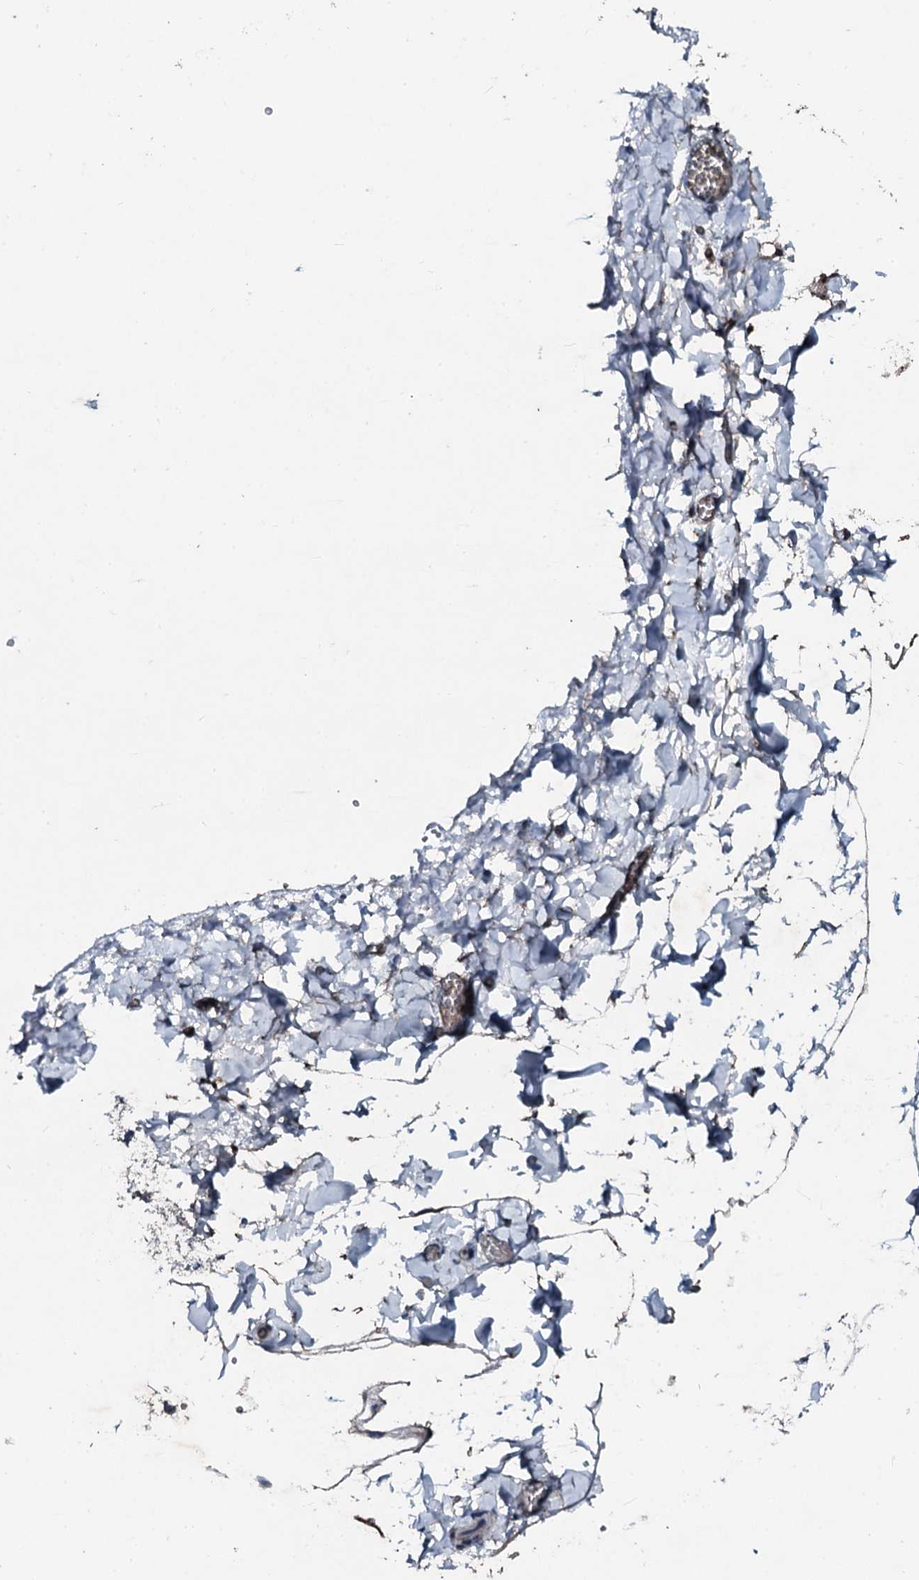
{"staining": {"intensity": "moderate", "quantity": "<25%", "location": "cytoplasmic/membranous"}, "tissue": "adipose tissue", "cell_type": "Adipocytes", "image_type": "normal", "snomed": [{"axis": "morphology", "description": "Normal tissue, NOS"}, {"axis": "topography", "description": "Gallbladder"}, {"axis": "topography", "description": "Peripheral nerve tissue"}], "caption": "IHC (DAB (3,3'-diaminobenzidine)) staining of normal adipose tissue reveals moderate cytoplasmic/membranous protein expression in approximately <25% of adipocytes. (DAB (3,3'-diaminobenzidine) = brown stain, brightfield microscopy at high magnification).", "gene": "ACSS3", "patient": {"sex": "male", "age": 38}}